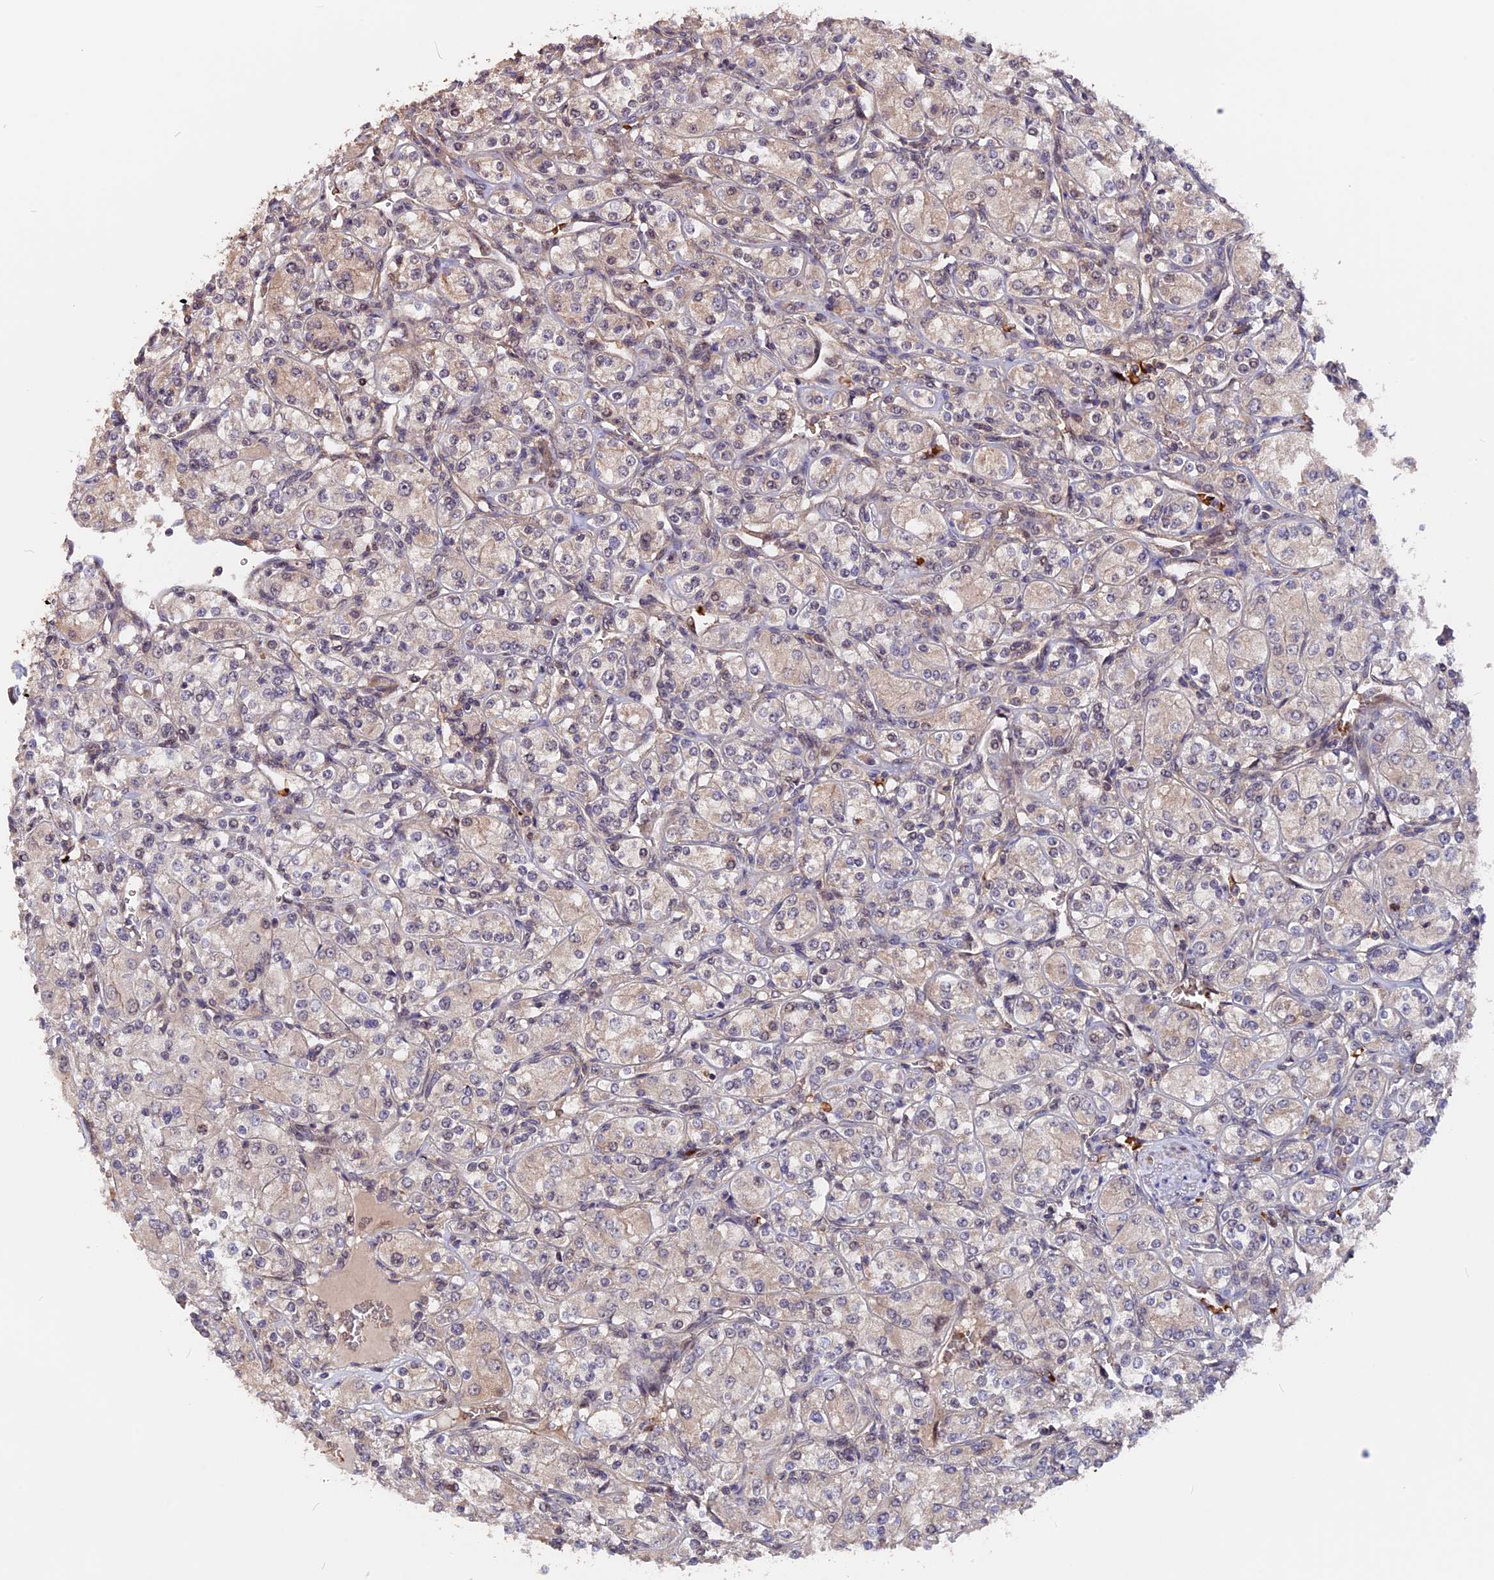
{"staining": {"intensity": "weak", "quantity": "<25%", "location": "cytoplasmic/membranous"}, "tissue": "renal cancer", "cell_type": "Tumor cells", "image_type": "cancer", "snomed": [{"axis": "morphology", "description": "Adenocarcinoma, NOS"}, {"axis": "topography", "description": "Kidney"}], "caption": "Immunohistochemical staining of adenocarcinoma (renal) shows no significant positivity in tumor cells.", "gene": "ZC3H10", "patient": {"sex": "male", "age": 77}}